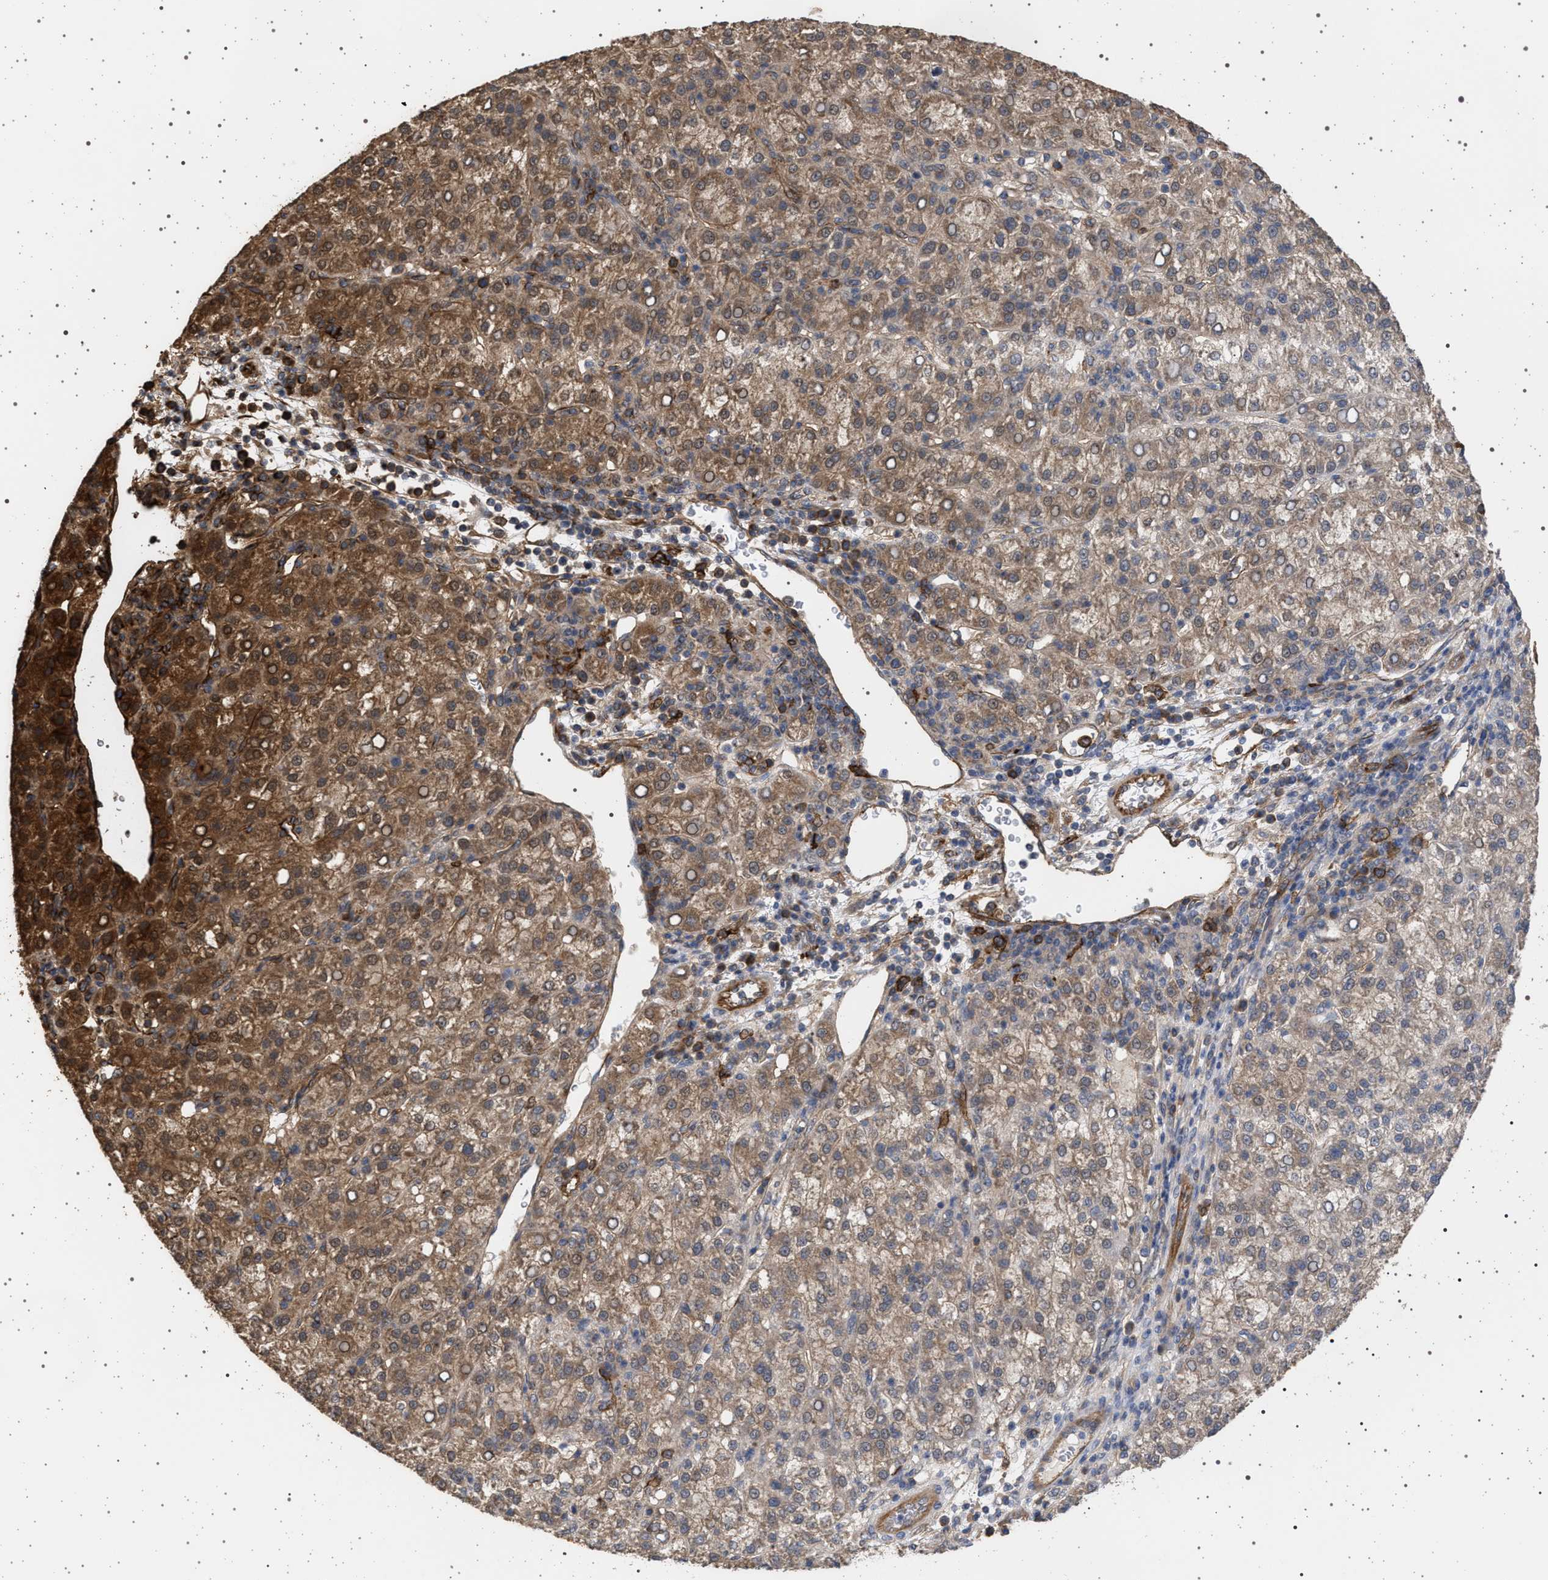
{"staining": {"intensity": "strong", "quantity": "<25%", "location": "cytoplasmic/membranous"}, "tissue": "liver cancer", "cell_type": "Tumor cells", "image_type": "cancer", "snomed": [{"axis": "morphology", "description": "Carcinoma, Hepatocellular, NOS"}, {"axis": "topography", "description": "Liver"}], "caption": "DAB immunohistochemical staining of liver cancer (hepatocellular carcinoma) reveals strong cytoplasmic/membranous protein expression in about <25% of tumor cells.", "gene": "IFT20", "patient": {"sex": "female", "age": 58}}